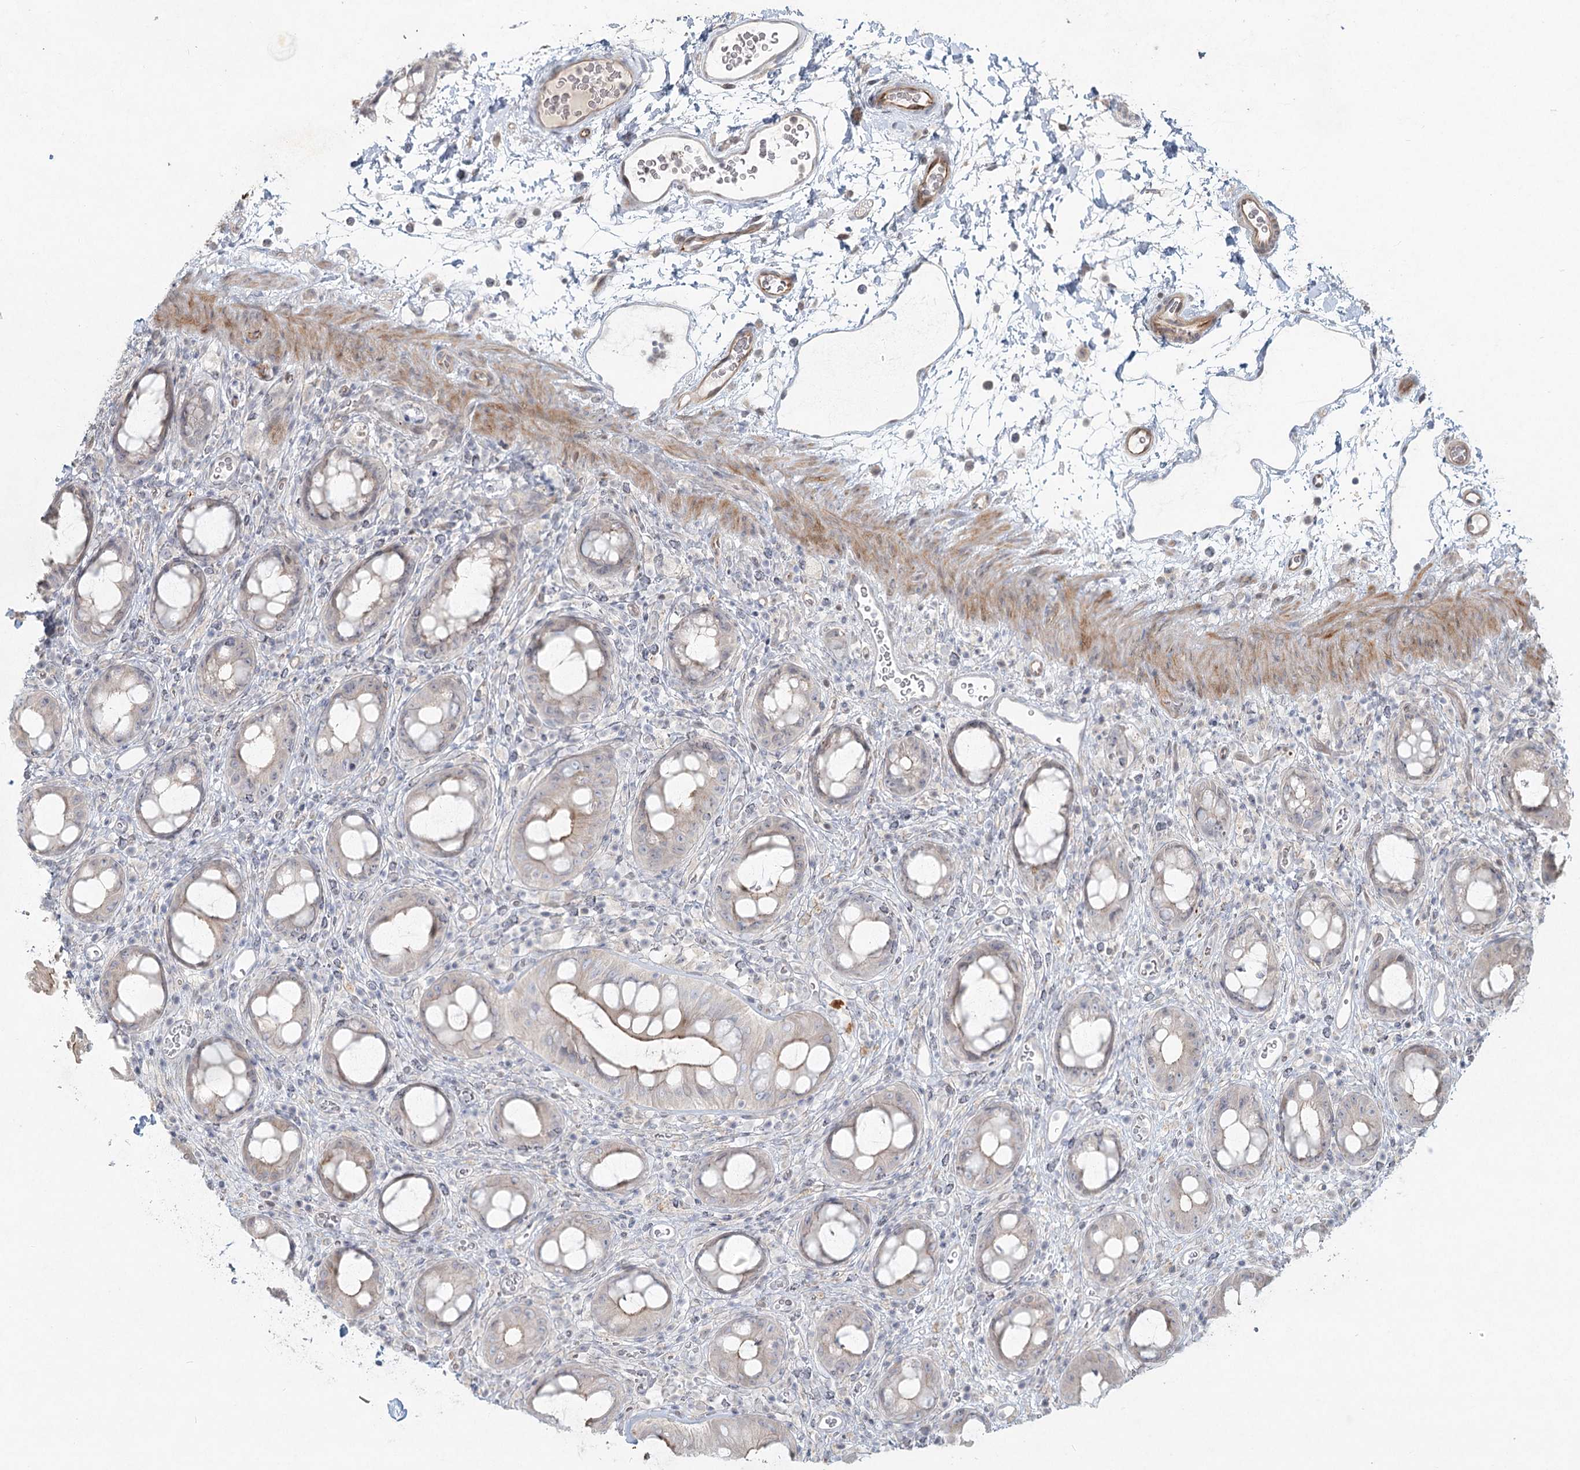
{"staining": {"intensity": "weak", "quantity": "<25%", "location": "cytoplasmic/membranous"}, "tissue": "rectum", "cell_type": "Glandular cells", "image_type": "normal", "snomed": [{"axis": "morphology", "description": "Normal tissue, NOS"}, {"axis": "topography", "description": "Rectum"}], "caption": "This image is of unremarkable rectum stained with IHC to label a protein in brown with the nuclei are counter-stained blue. There is no expression in glandular cells.", "gene": "LRP2BP", "patient": {"sex": "female", "age": 57}}